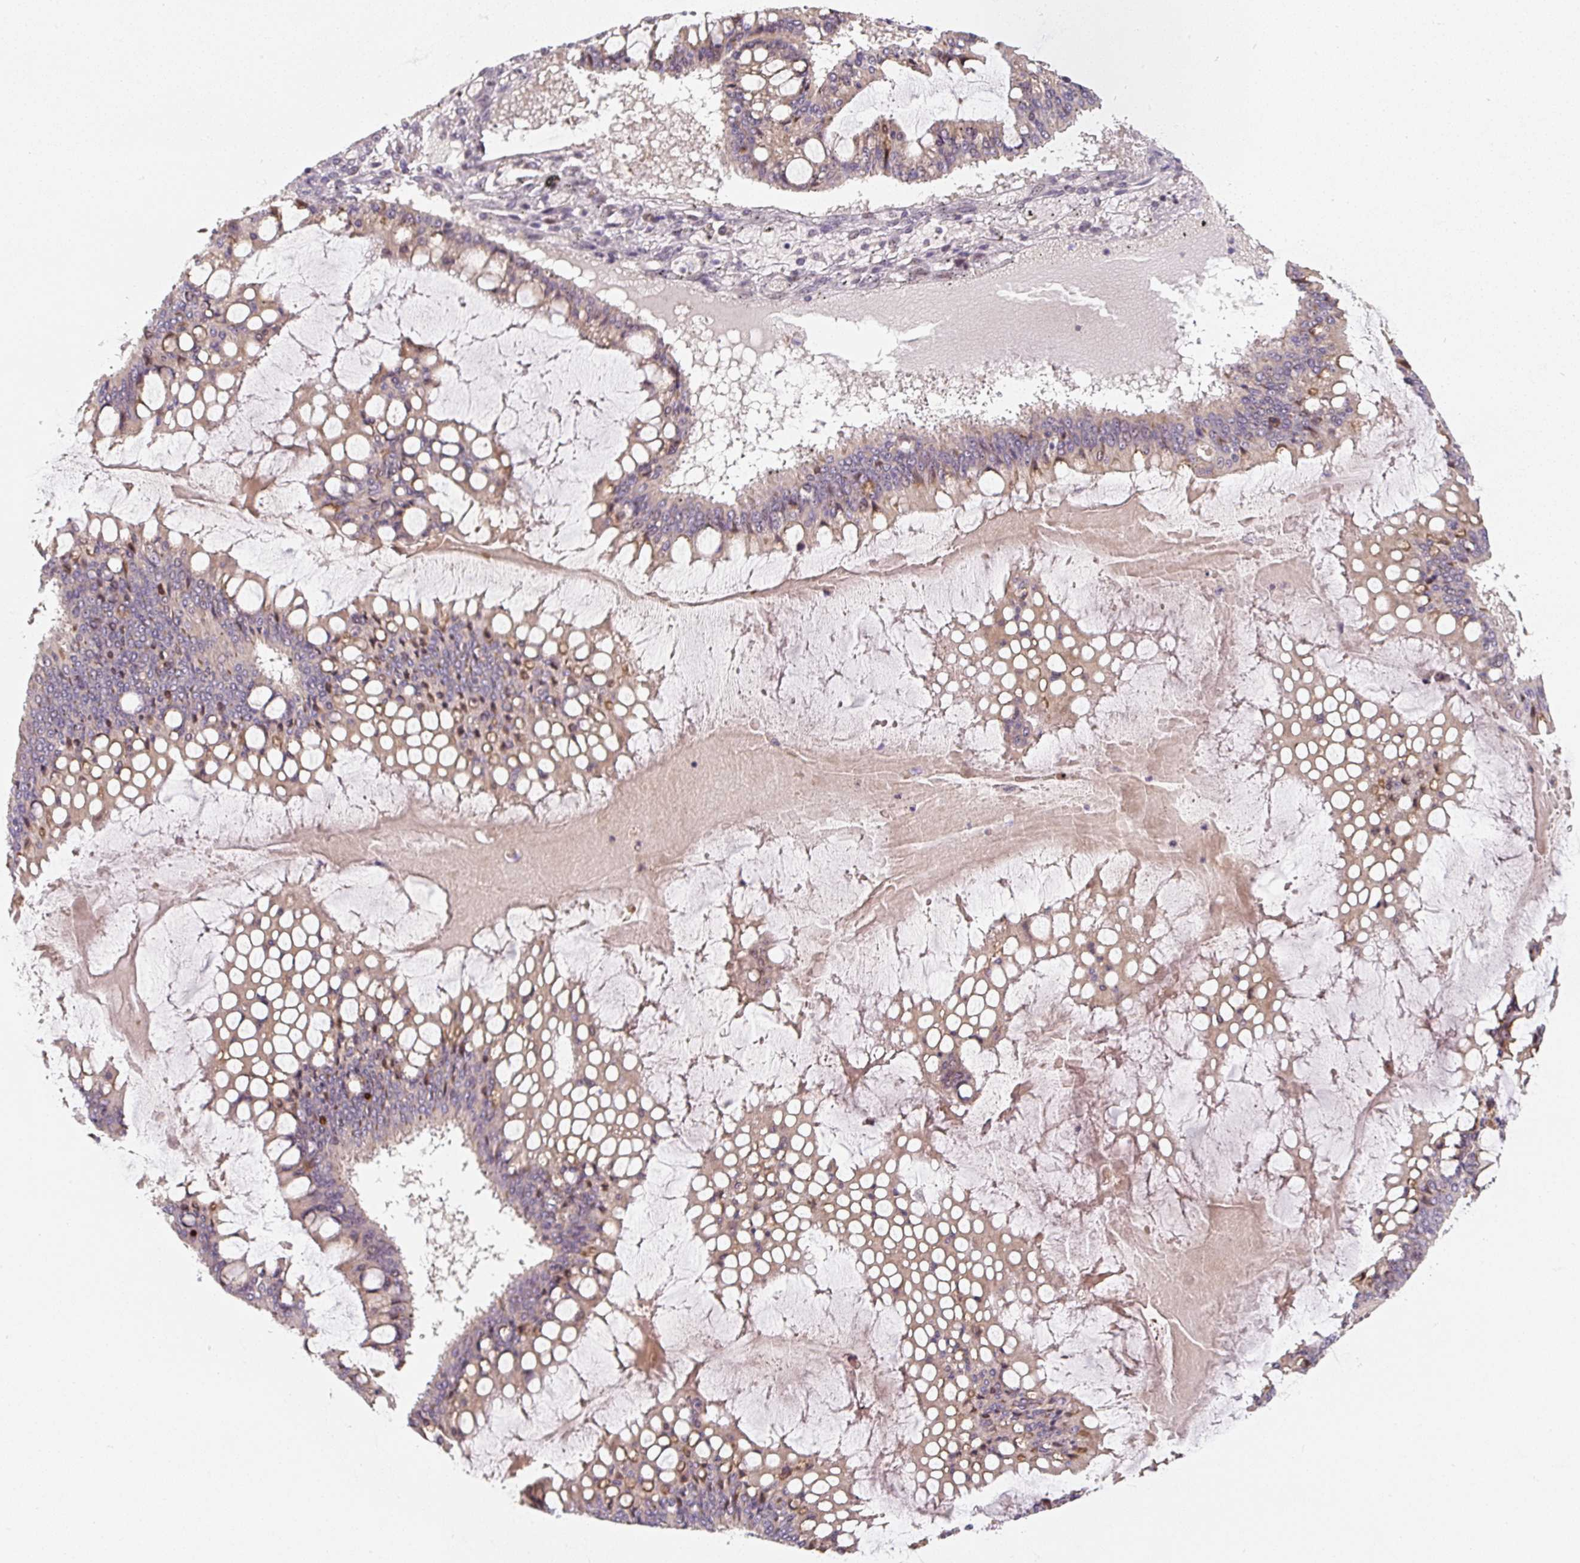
{"staining": {"intensity": "weak", "quantity": "<25%", "location": "cytoplasmic/membranous"}, "tissue": "ovarian cancer", "cell_type": "Tumor cells", "image_type": "cancer", "snomed": [{"axis": "morphology", "description": "Cystadenocarcinoma, mucinous, NOS"}, {"axis": "topography", "description": "Ovary"}], "caption": "Tumor cells are negative for brown protein staining in ovarian cancer (mucinous cystadenocarcinoma).", "gene": "PWWP3B", "patient": {"sex": "female", "age": 73}}